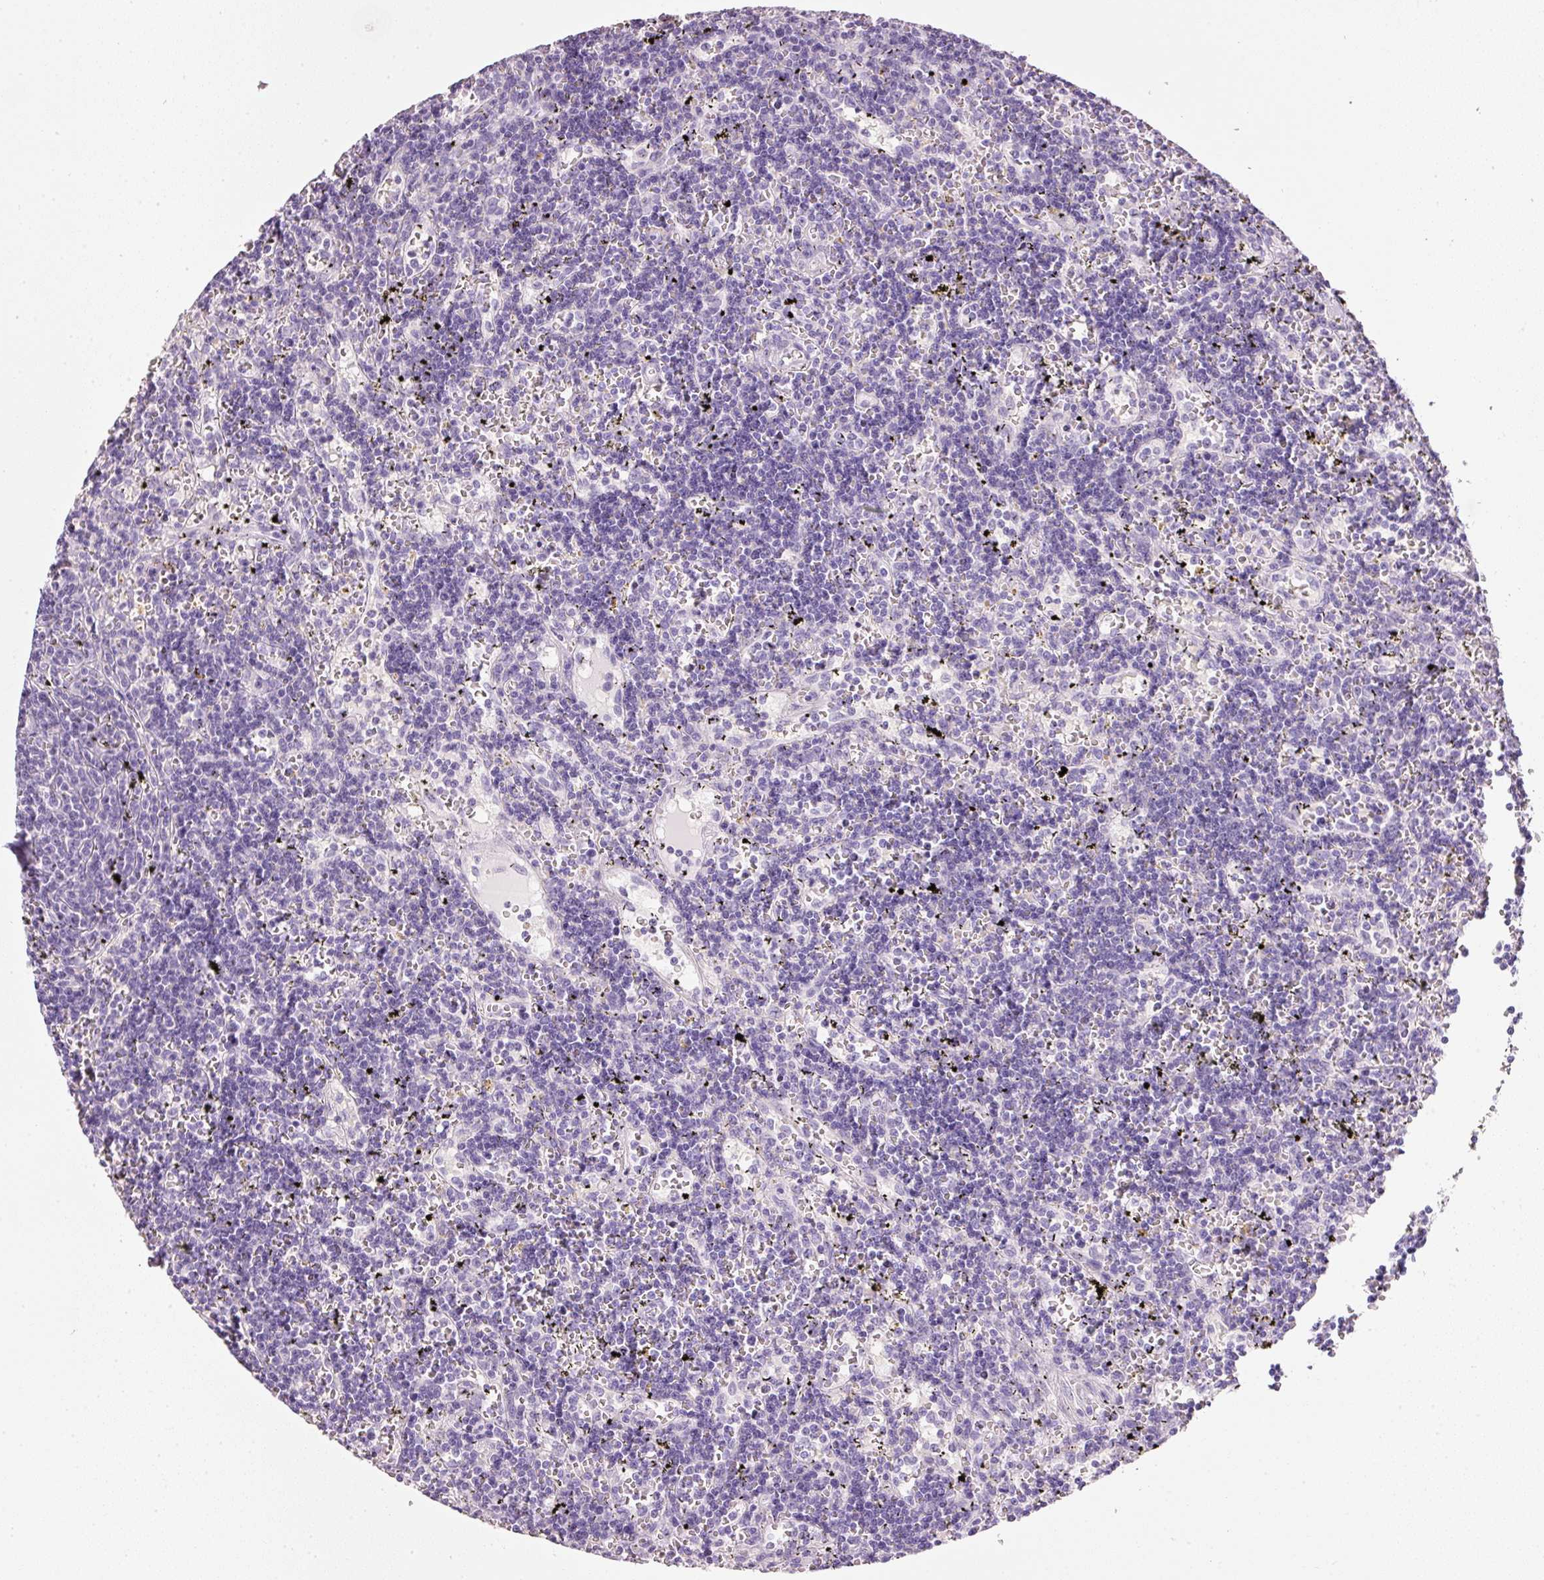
{"staining": {"intensity": "negative", "quantity": "none", "location": "none"}, "tissue": "lymphoma", "cell_type": "Tumor cells", "image_type": "cancer", "snomed": [{"axis": "morphology", "description": "Malignant lymphoma, non-Hodgkin's type, Low grade"}, {"axis": "topography", "description": "Spleen"}], "caption": "Protein analysis of low-grade malignant lymphoma, non-Hodgkin's type demonstrates no significant positivity in tumor cells. (Stains: DAB IHC with hematoxylin counter stain, Microscopy: brightfield microscopy at high magnification).", "gene": "PDXDC1", "patient": {"sex": "male", "age": 60}}